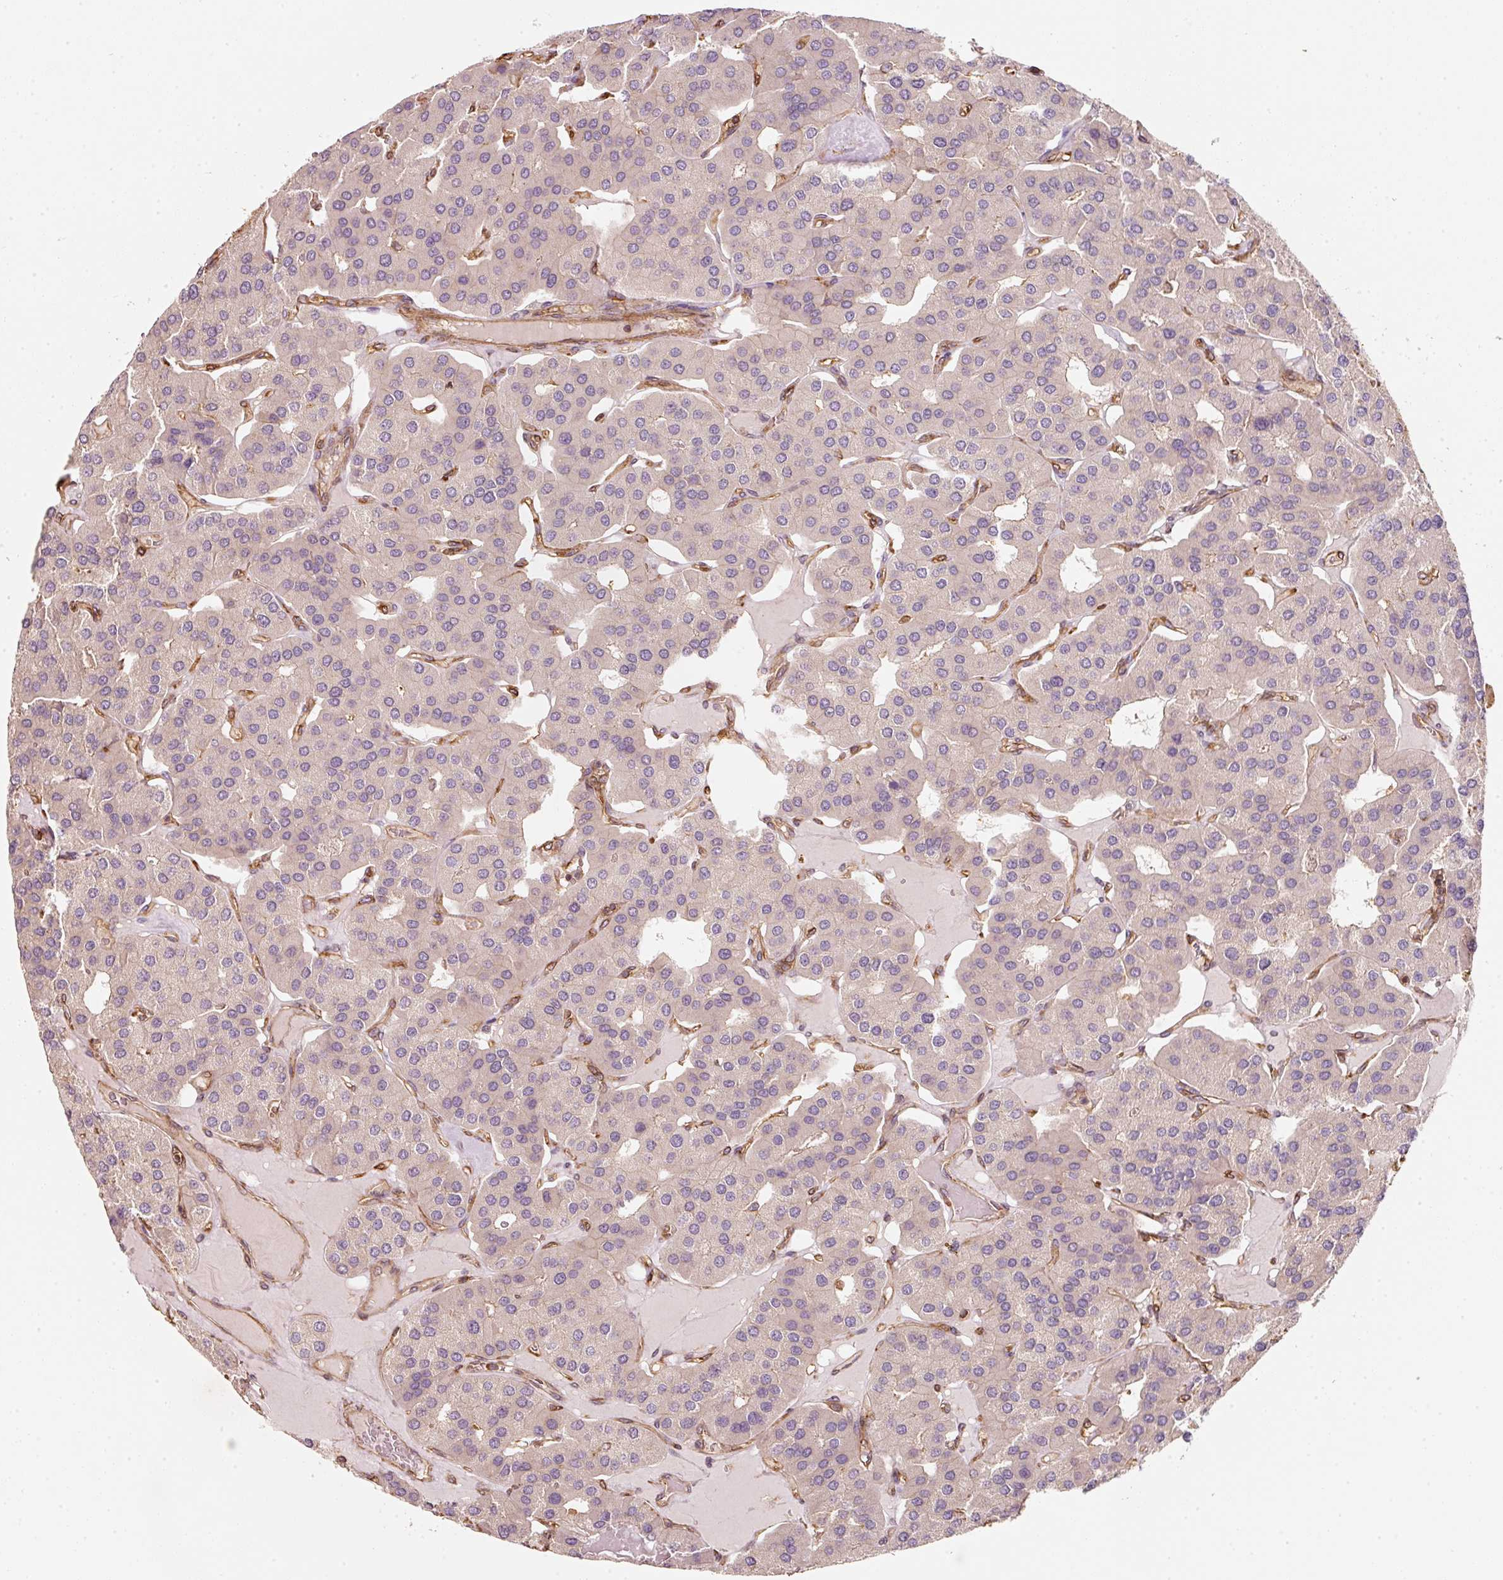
{"staining": {"intensity": "negative", "quantity": "none", "location": "none"}, "tissue": "parathyroid gland", "cell_type": "Glandular cells", "image_type": "normal", "snomed": [{"axis": "morphology", "description": "Normal tissue, NOS"}, {"axis": "morphology", "description": "Adenoma, NOS"}, {"axis": "topography", "description": "Parathyroid gland"}], "caption": "DAB immunohistochemical staining of normal human parathyroid gland exhibits no significant staining in glandular cells.", "gene": "CEP95", "patient": {"sex": "female", "age": 86}}